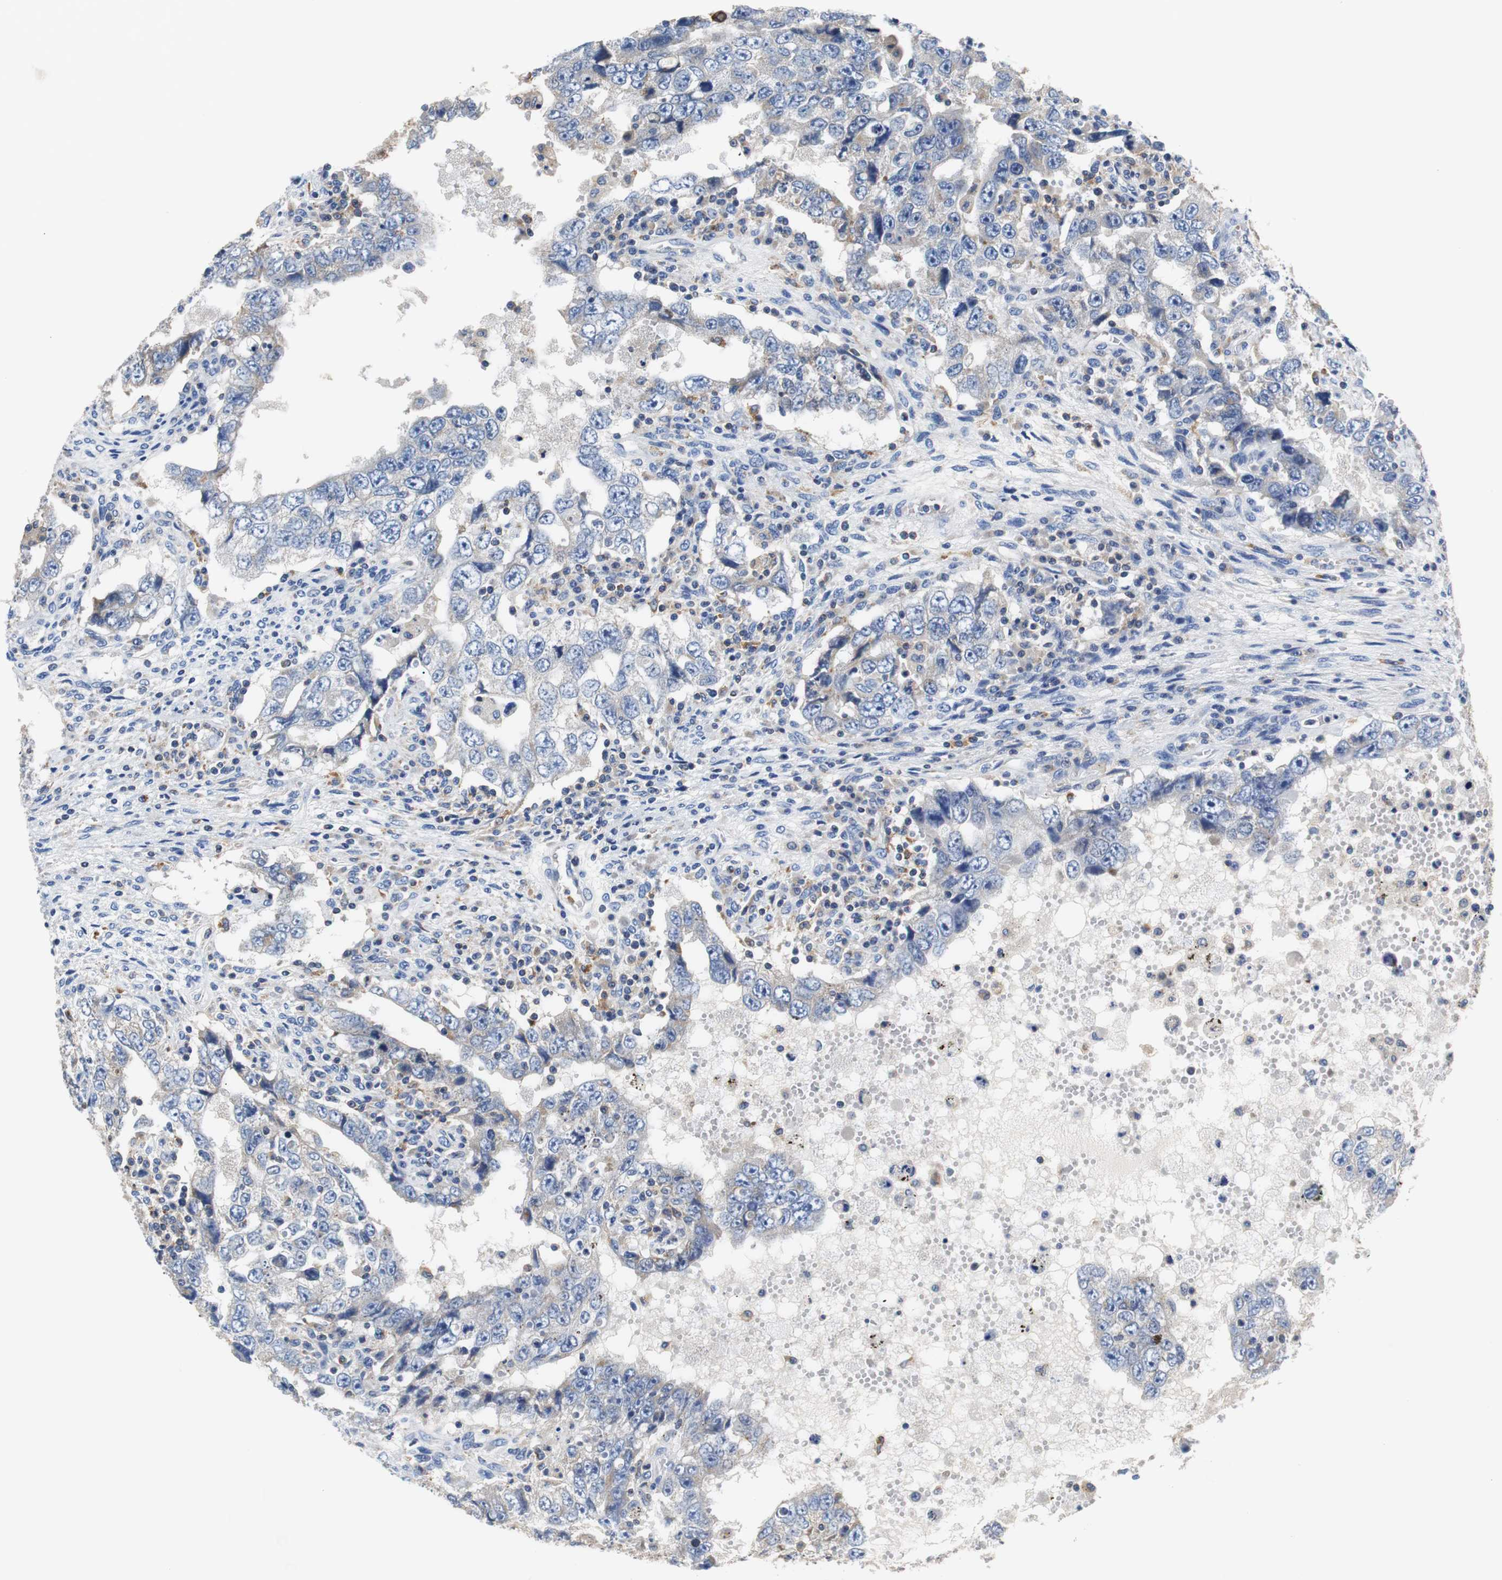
{"staining": {"intensity": "weak", "quantity": "25%-75%", "location": "cytoplasmic/membranous"}, "tissue": "testis cancer", "cell_type": "Tumor cells", "image_type": "cancer", "snomed": [{"axis": "morphology", "description": "Carcinoma, Embryonal, NOS"}, {"axis": "topography", "description": "Testis"}], "caption": "Protein expression analysis of human testis embryonal carcinoma reveals weak cytoplasmic/membranous staining in approximately 25%-75% of tumor cells.", "gene": "VAMP8", "patient": {"sex": "male", "age": 26}}